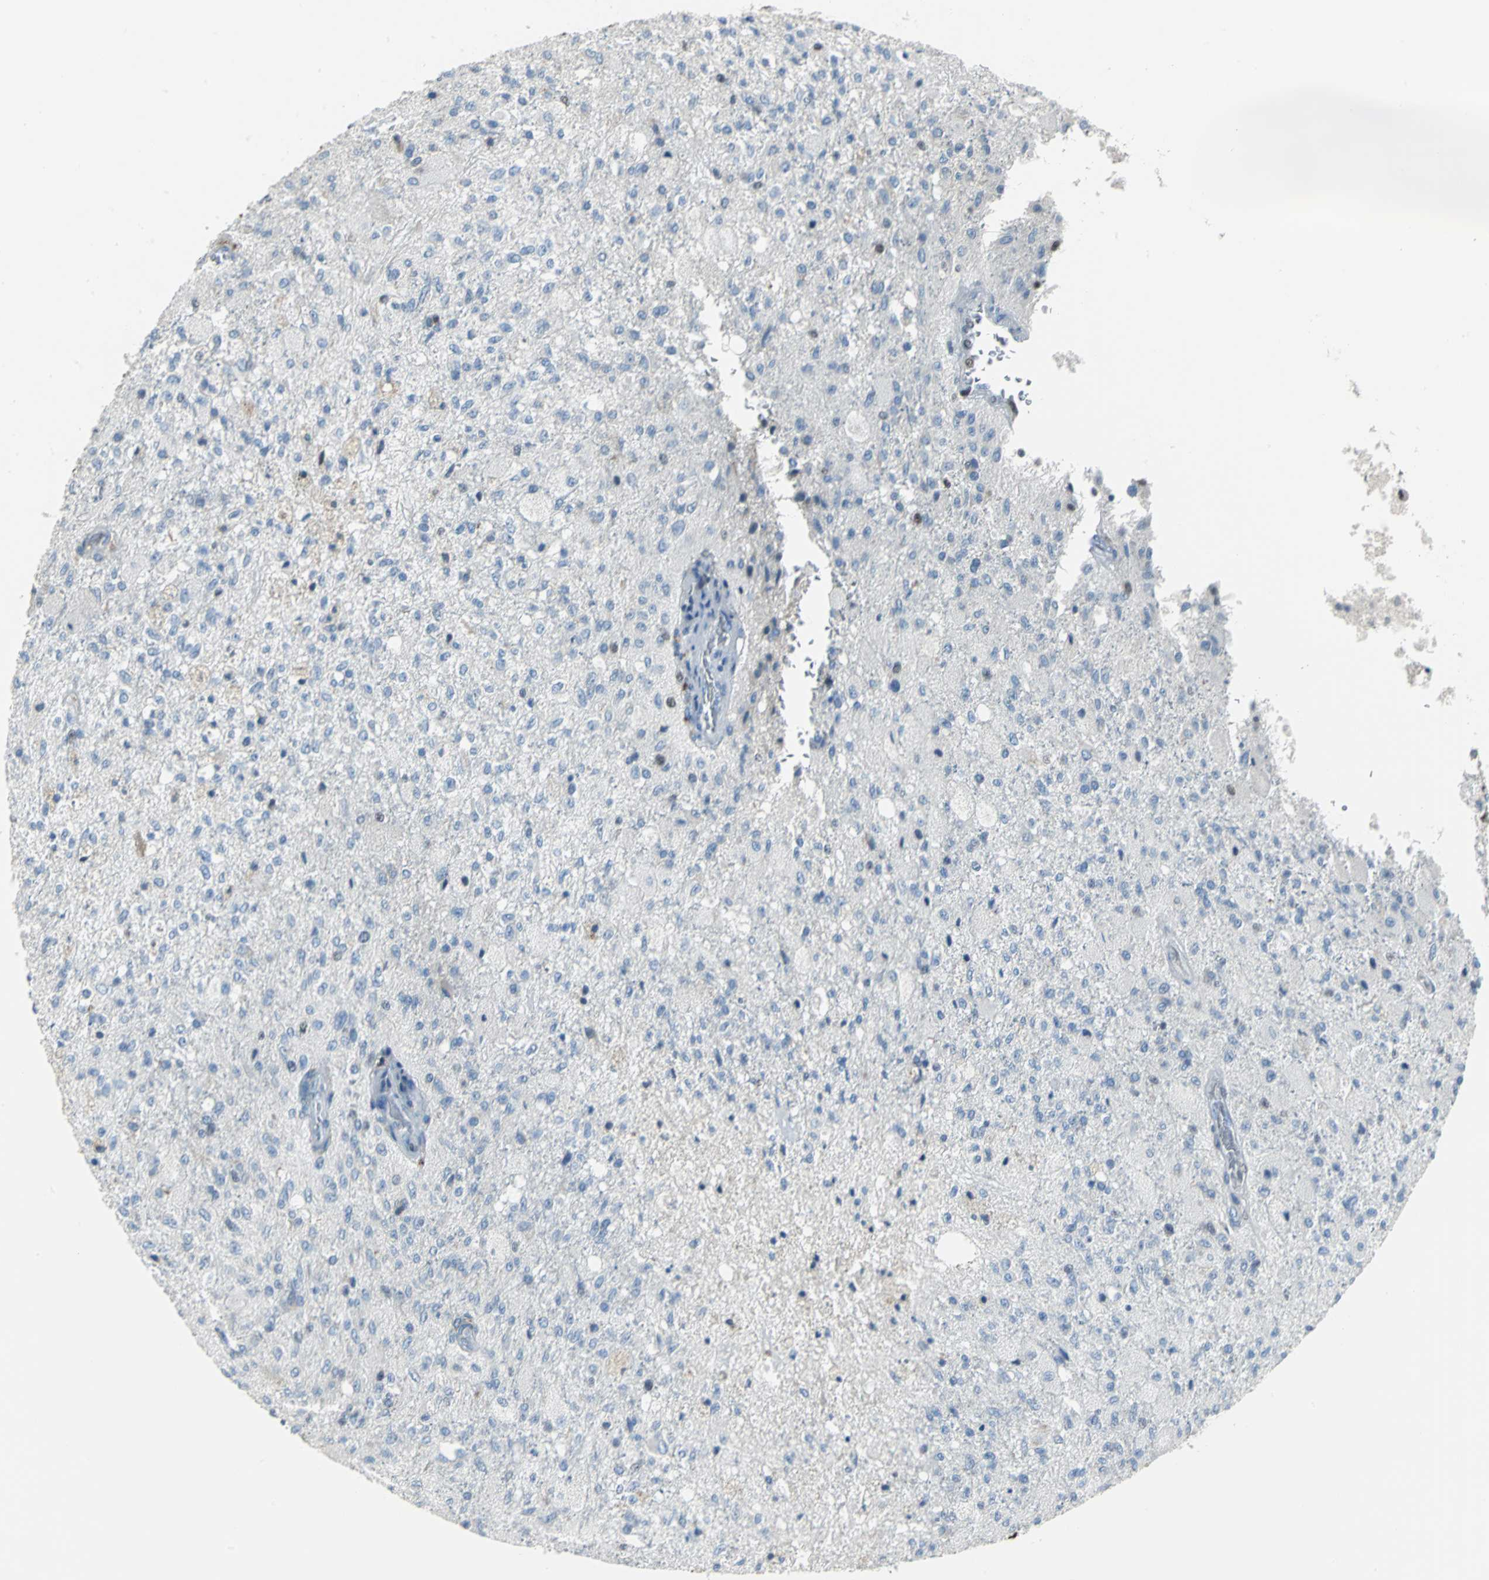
{"staining": {"intensity": "moderate", "quantity": "<25%", "location": "nuclear"}, "tissue": "glioma", "cell_type": "Tumor cells", "image_type": "cancer", "snomed": [{"axis": "morphology", "description": "Normal tissue, NOS"}, {"axis": "morphology", "description": "Glioma, malignant, High grade"}, {"axis": "topography", "description": "Cerebral cortex"}], "caption": "A photomicrograph of glioma stained for a protein displays moderate nuclear brown staining in tumor cells.", "gene": "MCM4", "patient": {"sex": "male", "age": 77}}